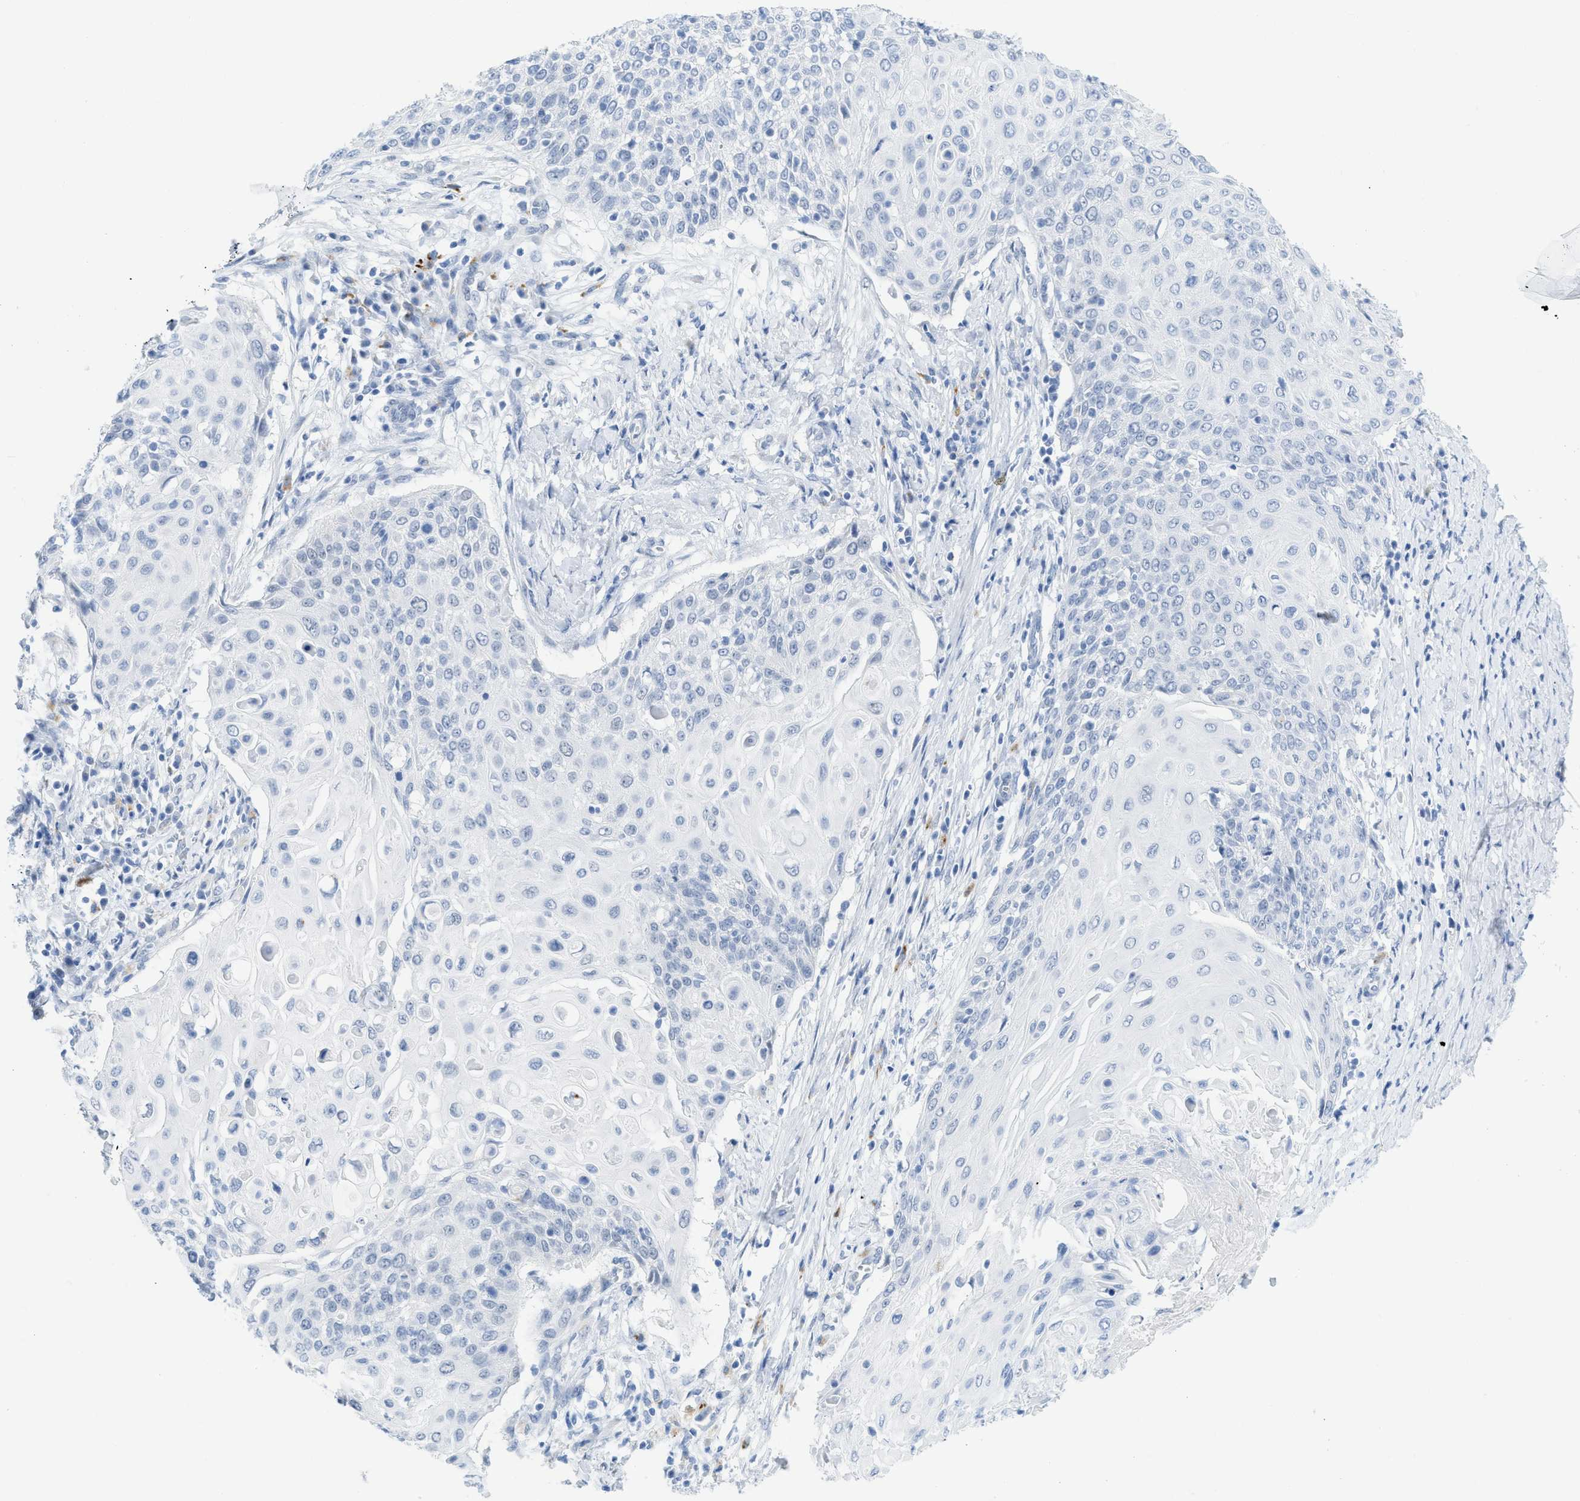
{"staining": {"intensity": "negative", "quantity": "none", "location": "none"}, "tissue": "cervical cancer", "cell_type": "Tumor cells", "image_type": "cancer", "snomed": [{"axis": "morphology", "description": "Squamous cell carcinoma, NOS"}, {"axis": "topography", "description": "Cervix"}], "caption": "Immunohistochemistry (IHC) image of neoplastic tissue: human cervical squamous cell carcinoma stained with DAB (3,3'-diaminobenzidine) demonstrates no significant protein positivity in tumor cells.", "gene": "WDR4", "patient": {"sex": "female", "age": 39}}